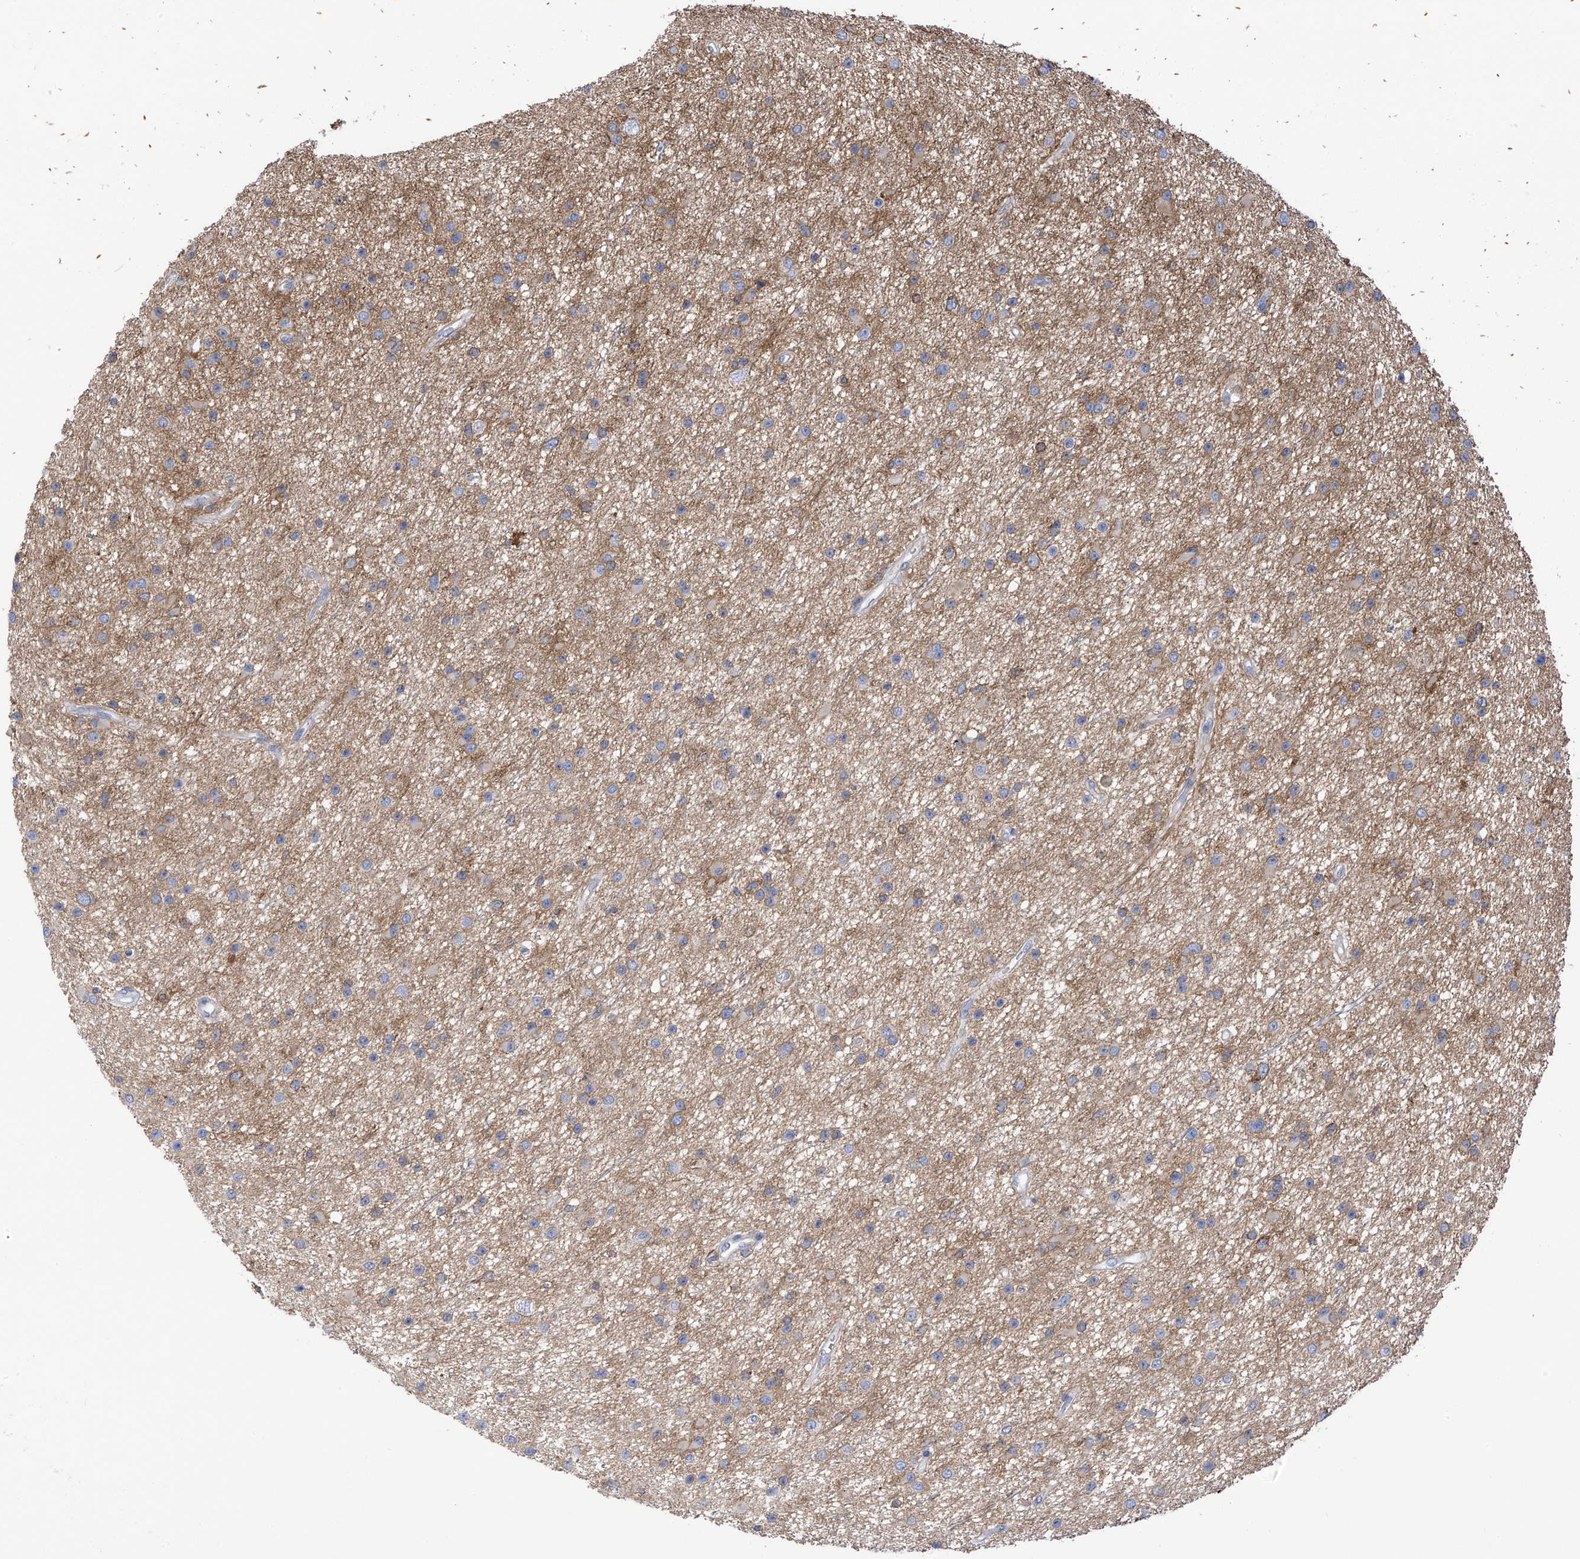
{"staining": {"intensity": "moderate", "quantity": "25%-75%", "location": "cytoplasmic/membranous"}, "tissue": "glioma", "cell_type": "Tumor cells", "image_type": "cancer", "snomed": [{"axis": "morphology", "description": "Glioma, malignant, Low grade"}, {"axis": "topography", "description": "Cerebral cortex"}], "caption": "Glioma stained with a protein marker exhibits moderate staining in tumor cells.", "gene": "P2RX7", "patient": {"sex": "female", "age": 39}}